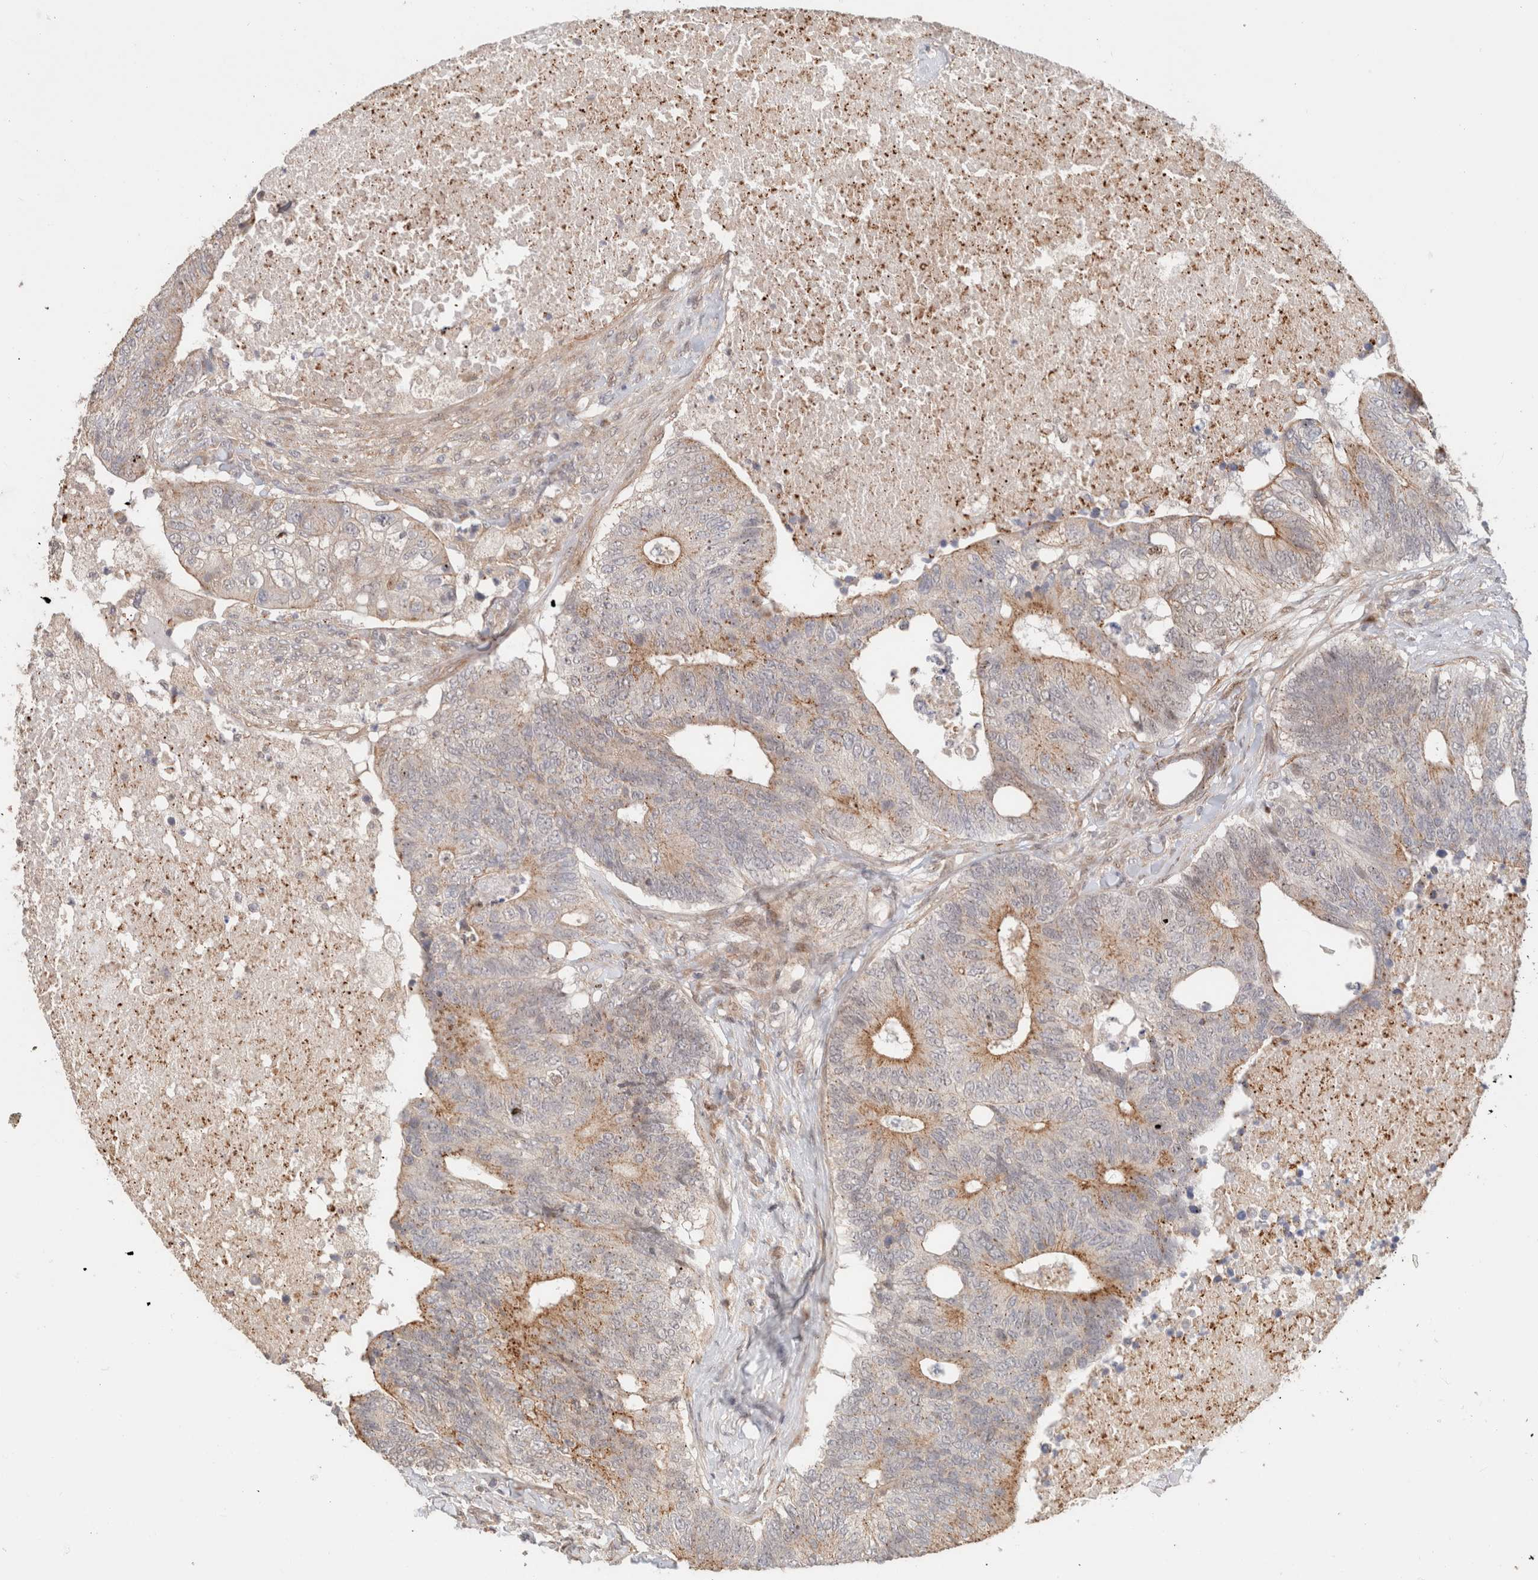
{"staining": {"intensity": "moderate", "quantity": "25%-75%", "location": "cytoplasmic/membranous"}, "tissue": "colorectal cancer", "cell_type": "Tumor cells", "image_type": "cancer", "snomed": [{"axis": "morphology", "description": "Adenocarcinoma, NOS"}, {"axis": "topography", "description": "Colon"}], "caption": "About 25%-75% of tumor cells in colorectal adenocarcinoma reveal moderate cytoplasmic/membranous protein expression as visualized by brown immunohistochemical staining.", "gene": "ID3", "patient": {"sex": "female", "age": 67}}